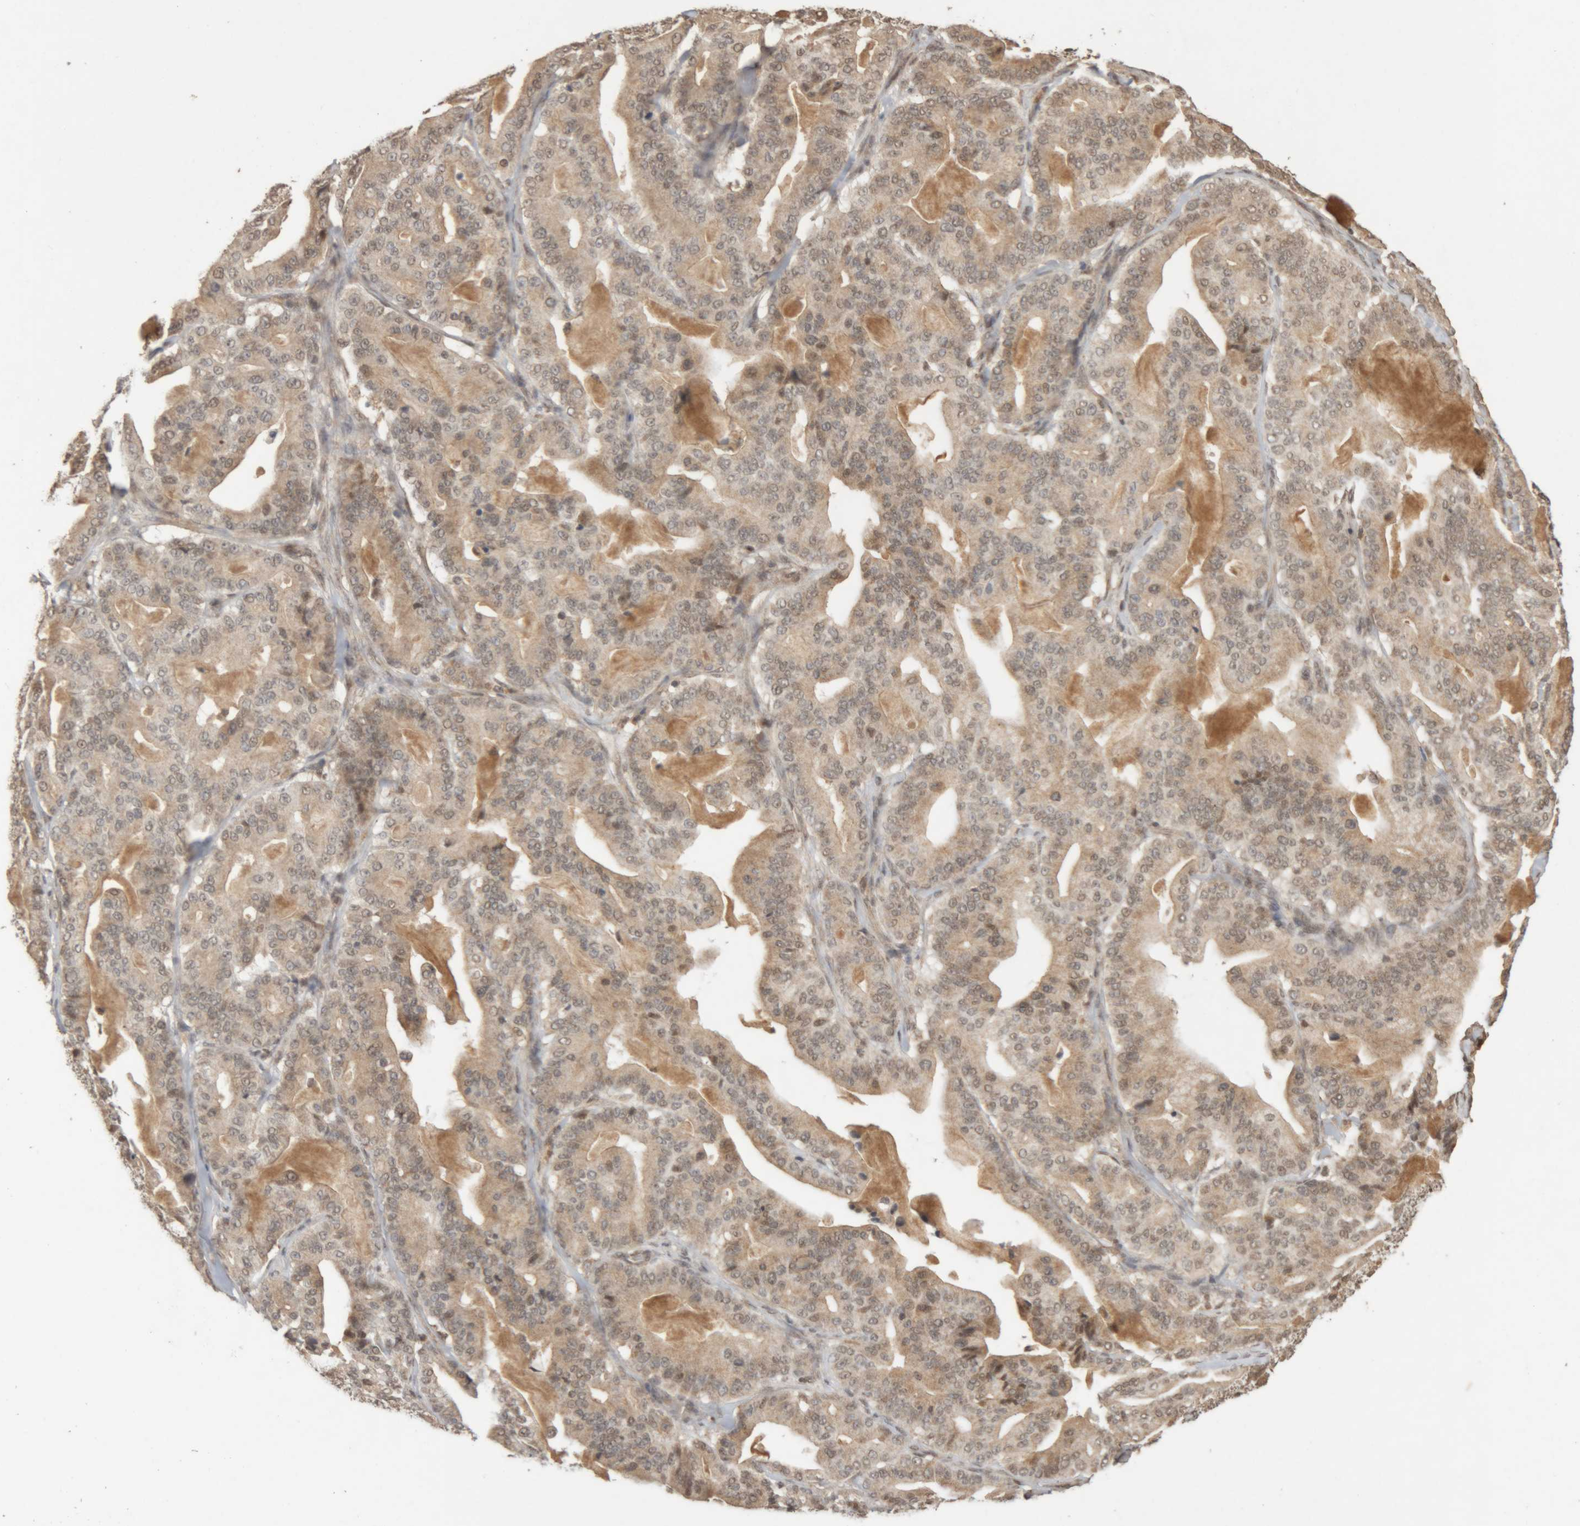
{"staining": {"intensity": "weak", "quantity": ">75%", "location": "cytoplasmic/membranous,nuclear"}, "tissue": "pancreatic cancer", "cell_type": "Tumor cells", "image_type": "cancer", "snomed": [{"axis": "morphology", "description": "Adenocarcinoma, NOS"}, {"axis": "topography", "description": "Pancreas"}], "caption": "Weak cytoplasmic/membranous and nuclear protein expression is identified in about >75% of tumor cells in pancreatic cancer. The protein is shown in brown color, while the nuclei are stained blue.", "gene": "KEAP1", "patient": {"sex": "male", "age": 63}}